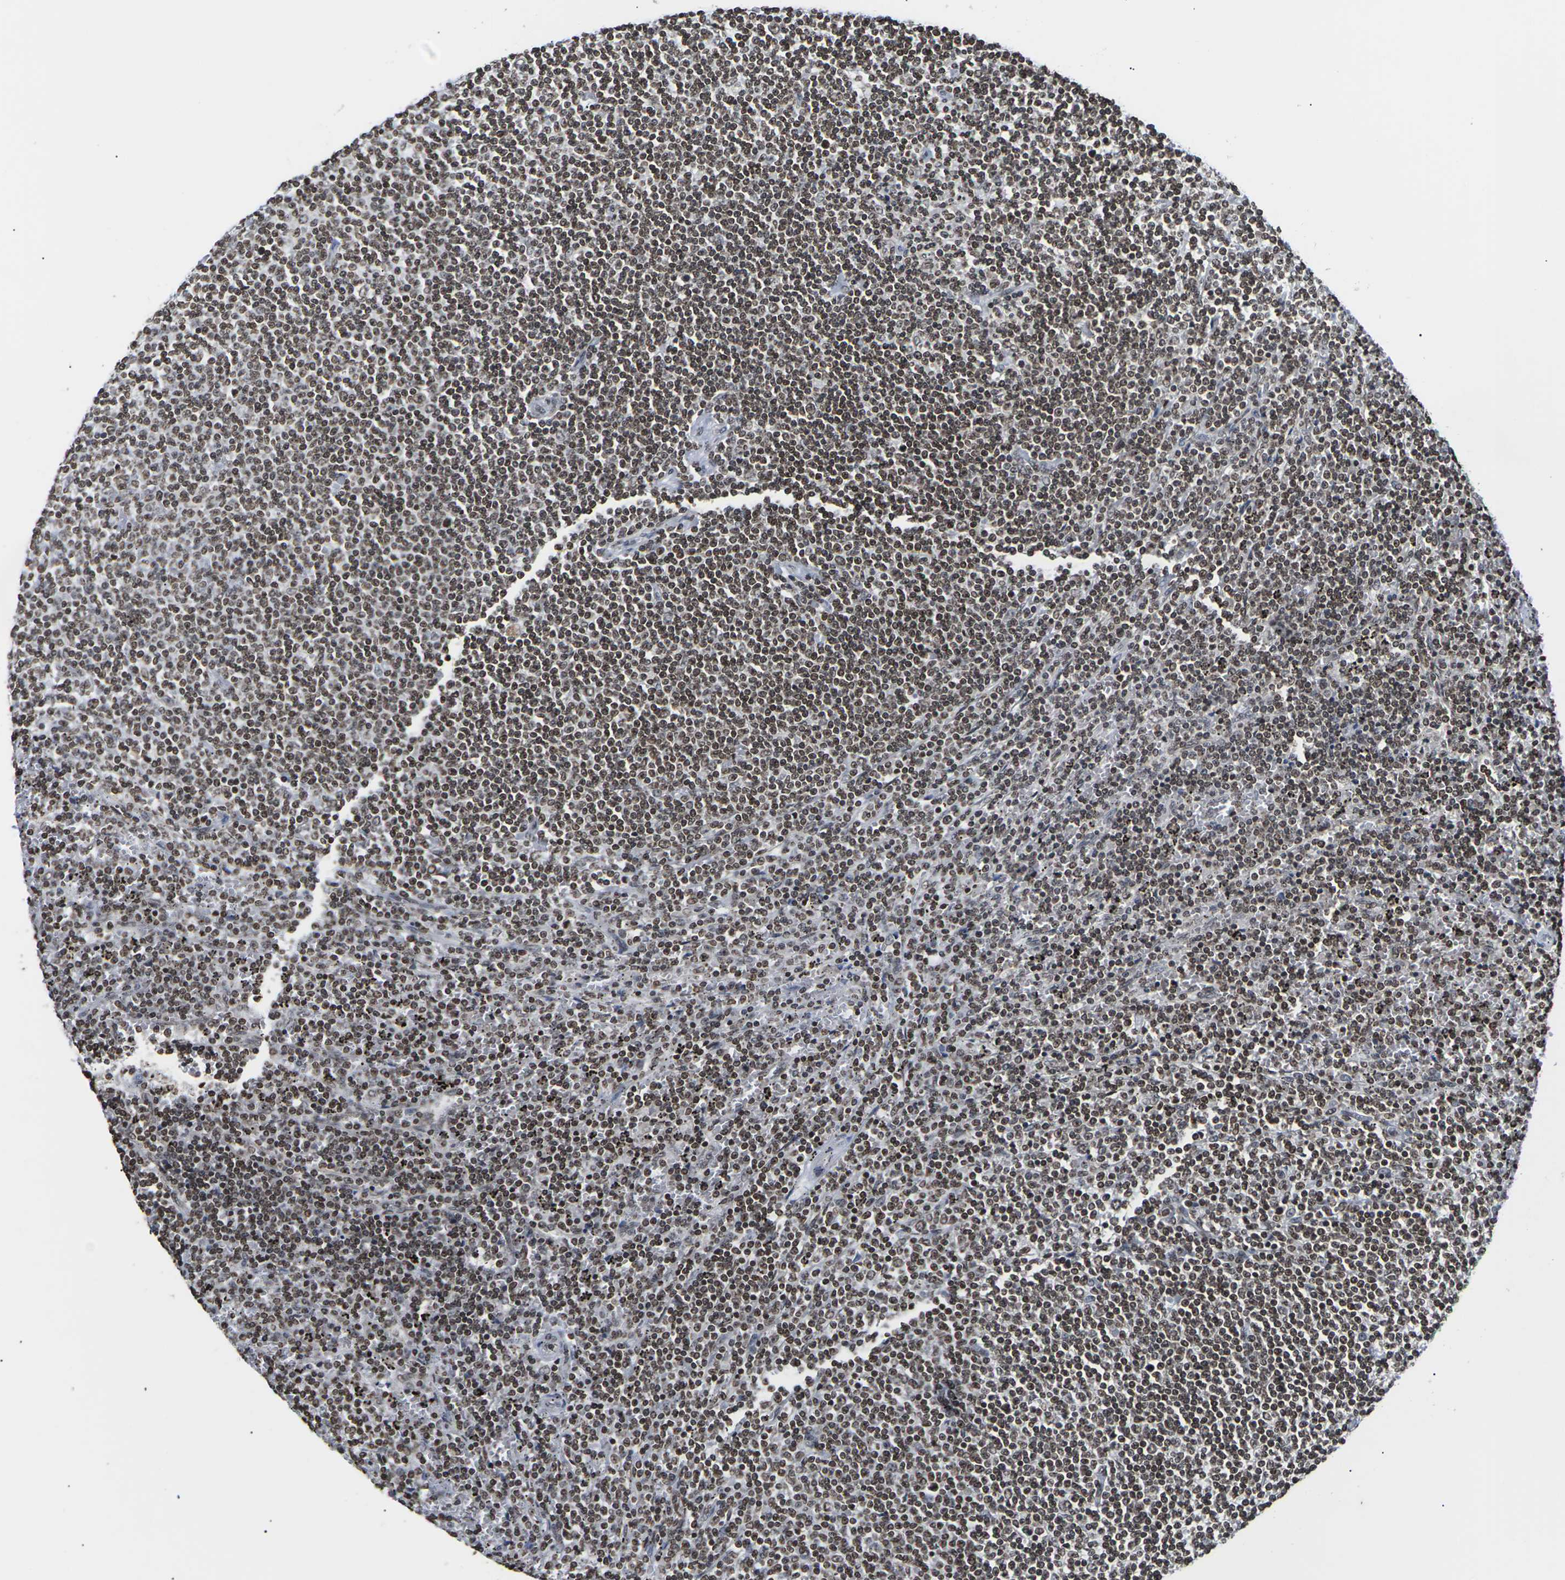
{"staining": {"intensity": "strong", "quantity": ">75%", "location": "nuclear"}, "tissue": "lymphoma", "cell_type": "Tumor cells", "image_type": "cancer", "snomed": [{"axis": "morphology", "description": "Malignant lymphoma, non-Hodgkin's type, Low grade"}, {"axis": "topography", "description": "Spleen"}], "caption": "Immunohistochemical staining of lymphoma exhibits strong nuclear protein positivity in approximately >75% of tumor cells.", "gene": "ETV5", "patient": {"sex": "female", "age": 50}}